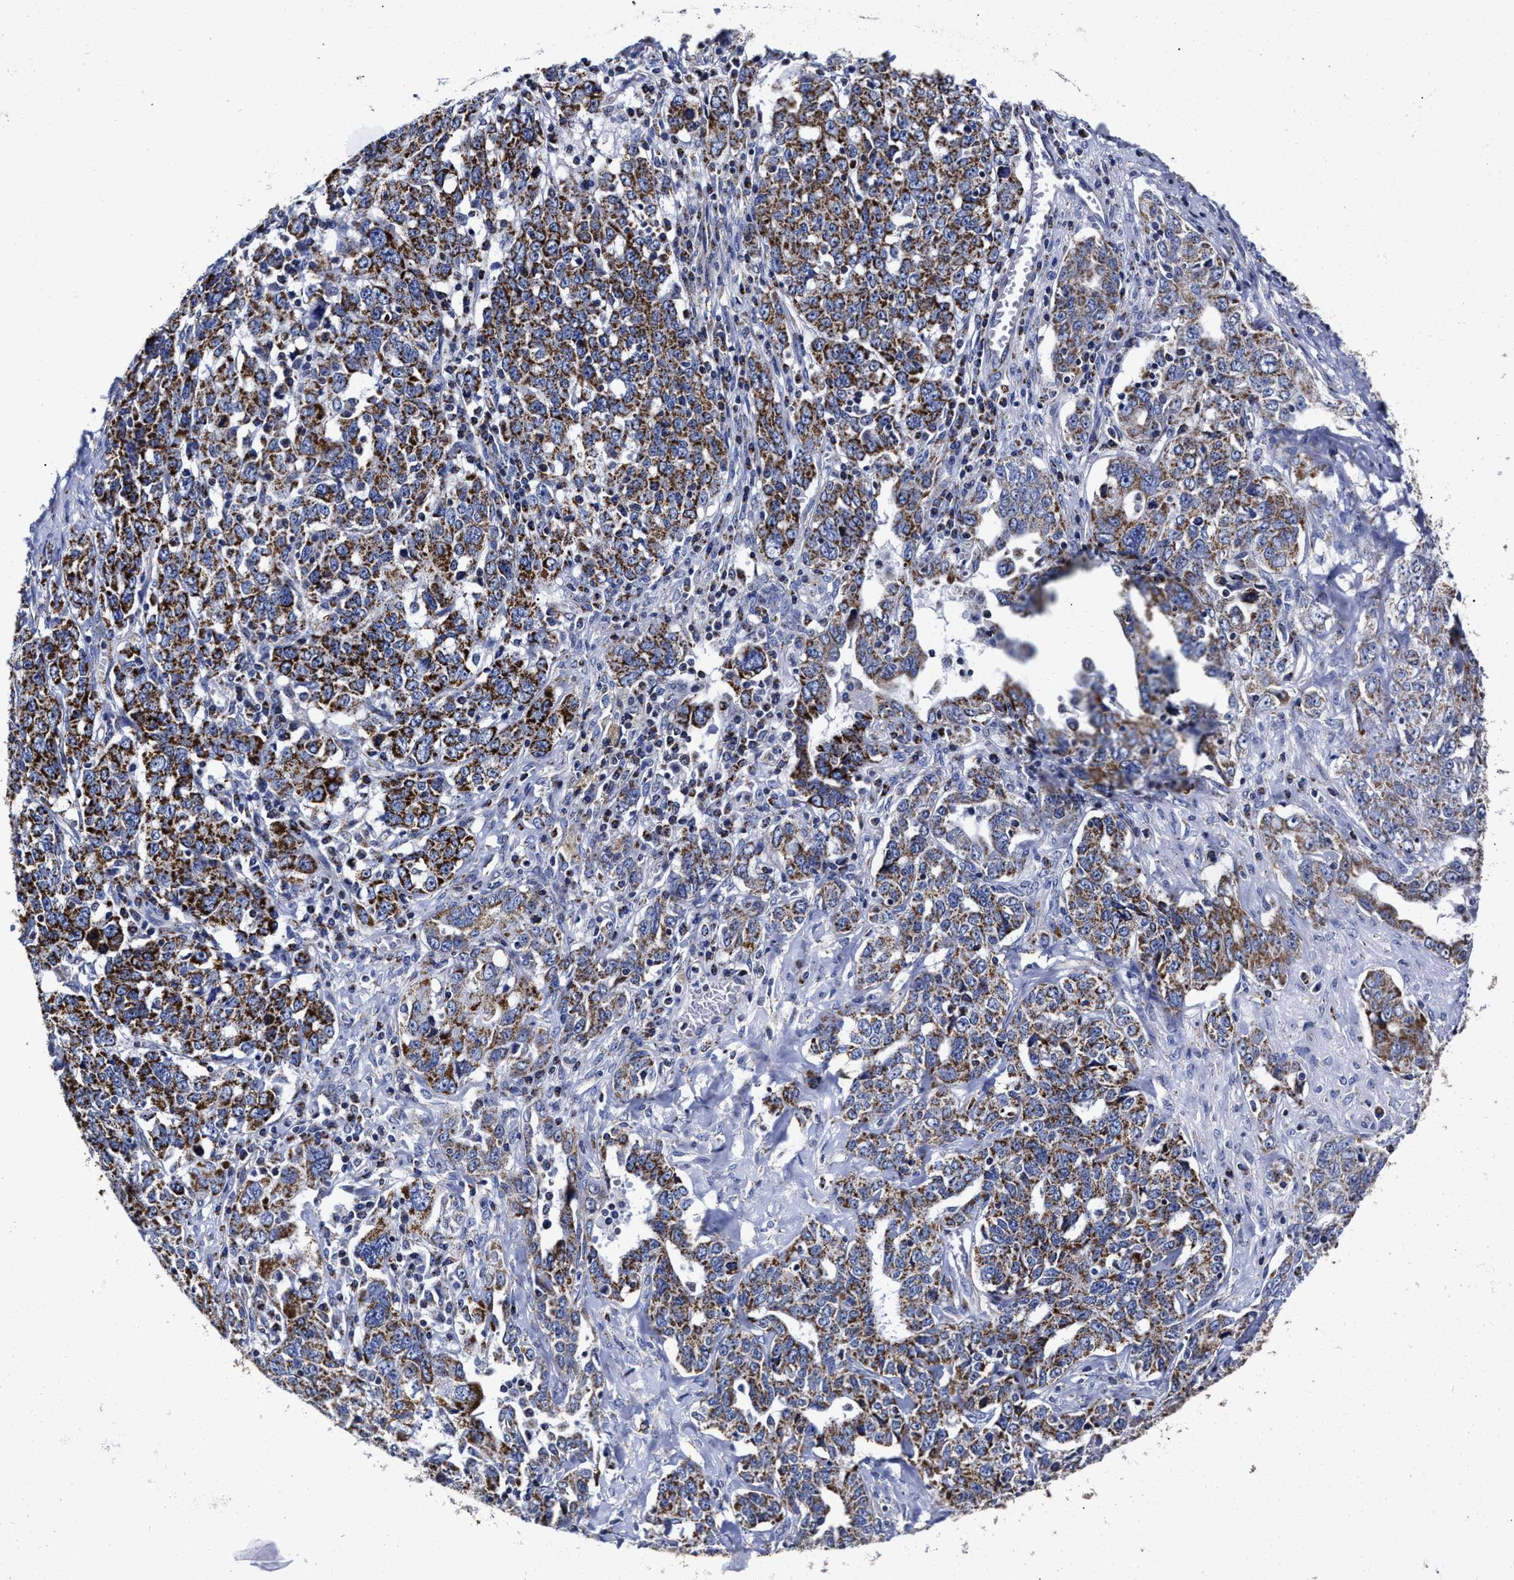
{"staining": {"intensity": "strong", "quantity": ">75%", "location": "cytoplasmic/membranous"}, "tissue": "ovarian cancer", "cell_type": "Tumor cells", "image_type": "cancer", "snomed": [{"axis": "morphology", "description": "Carcinoma, endometroid"}, {"axis": "topography", "description": "Ovary"}], "caption": "This histopathology image demonstrates immunohistochemistry (IHC) staining of human ovarian cancer, with high strong cytoplasmic/membranous staining in approximately >75% of tumor cells.", "gene": "HINT2", "patient": {"sex": "female", "age": 62}}